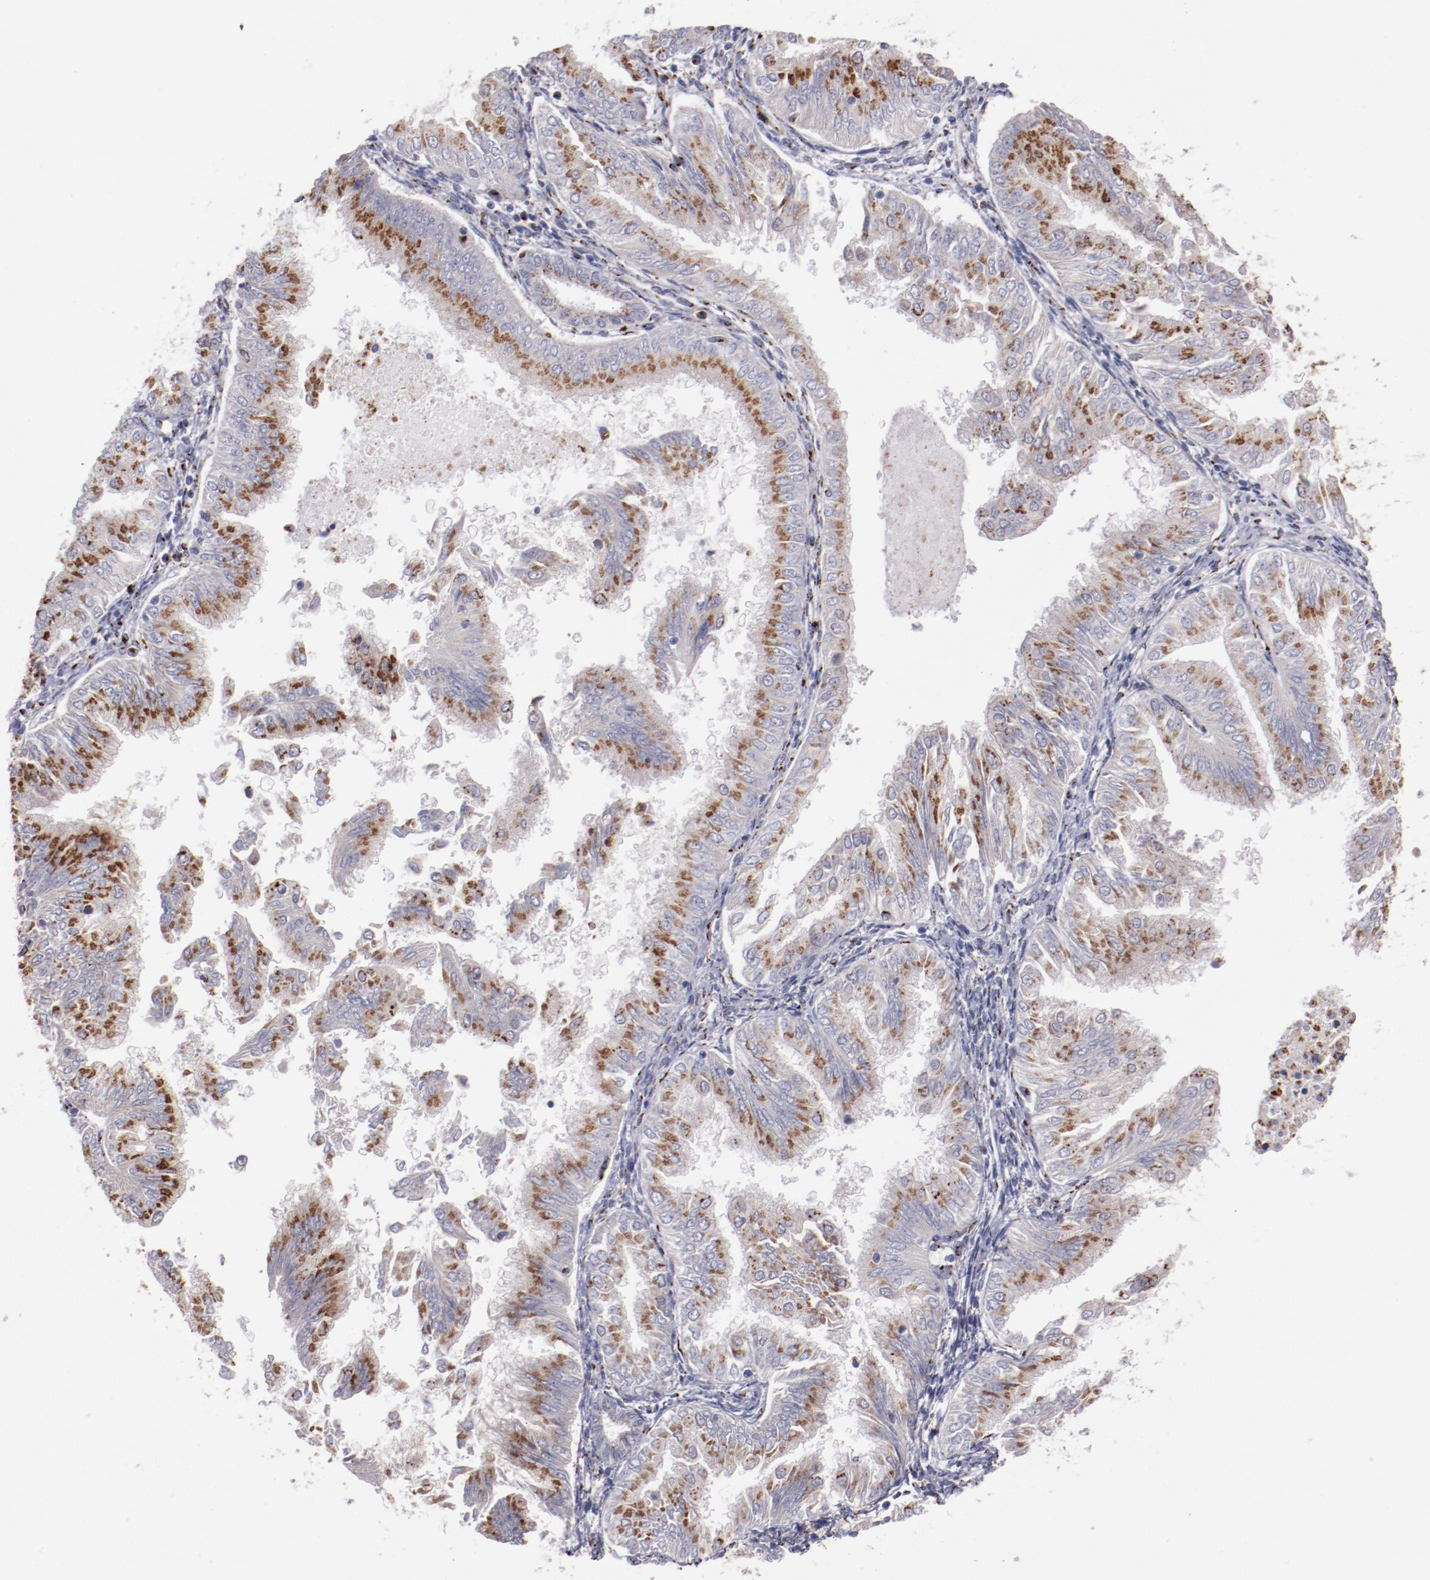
{"staining": {"intensity": "strong", "quantity": ">75%", "location": "nuclear"}, "tissue": "endometrial cancer", "cell_type": "Tumor cells", "image_type": "cancer", "snomed": [{"axis": "morphology", "description": "Adenocarcinoma, NOS"}, {"axis": "topography", "description": "Endometrium"}], "caption": "Immunohistochemistry (IHC) staining of endometrial cancer (adenocarcinoma), which displays high levels of strong nuclear positivity in about >75% of tumor cells indicating strong nuclear protein positivity. The staining was performed using DAB (brown) for protein detection and nuclei were counterstained in hematoxylin (blue).", "gene": "GOLIM4", "patient": {"sex": "female", "age": 53}}